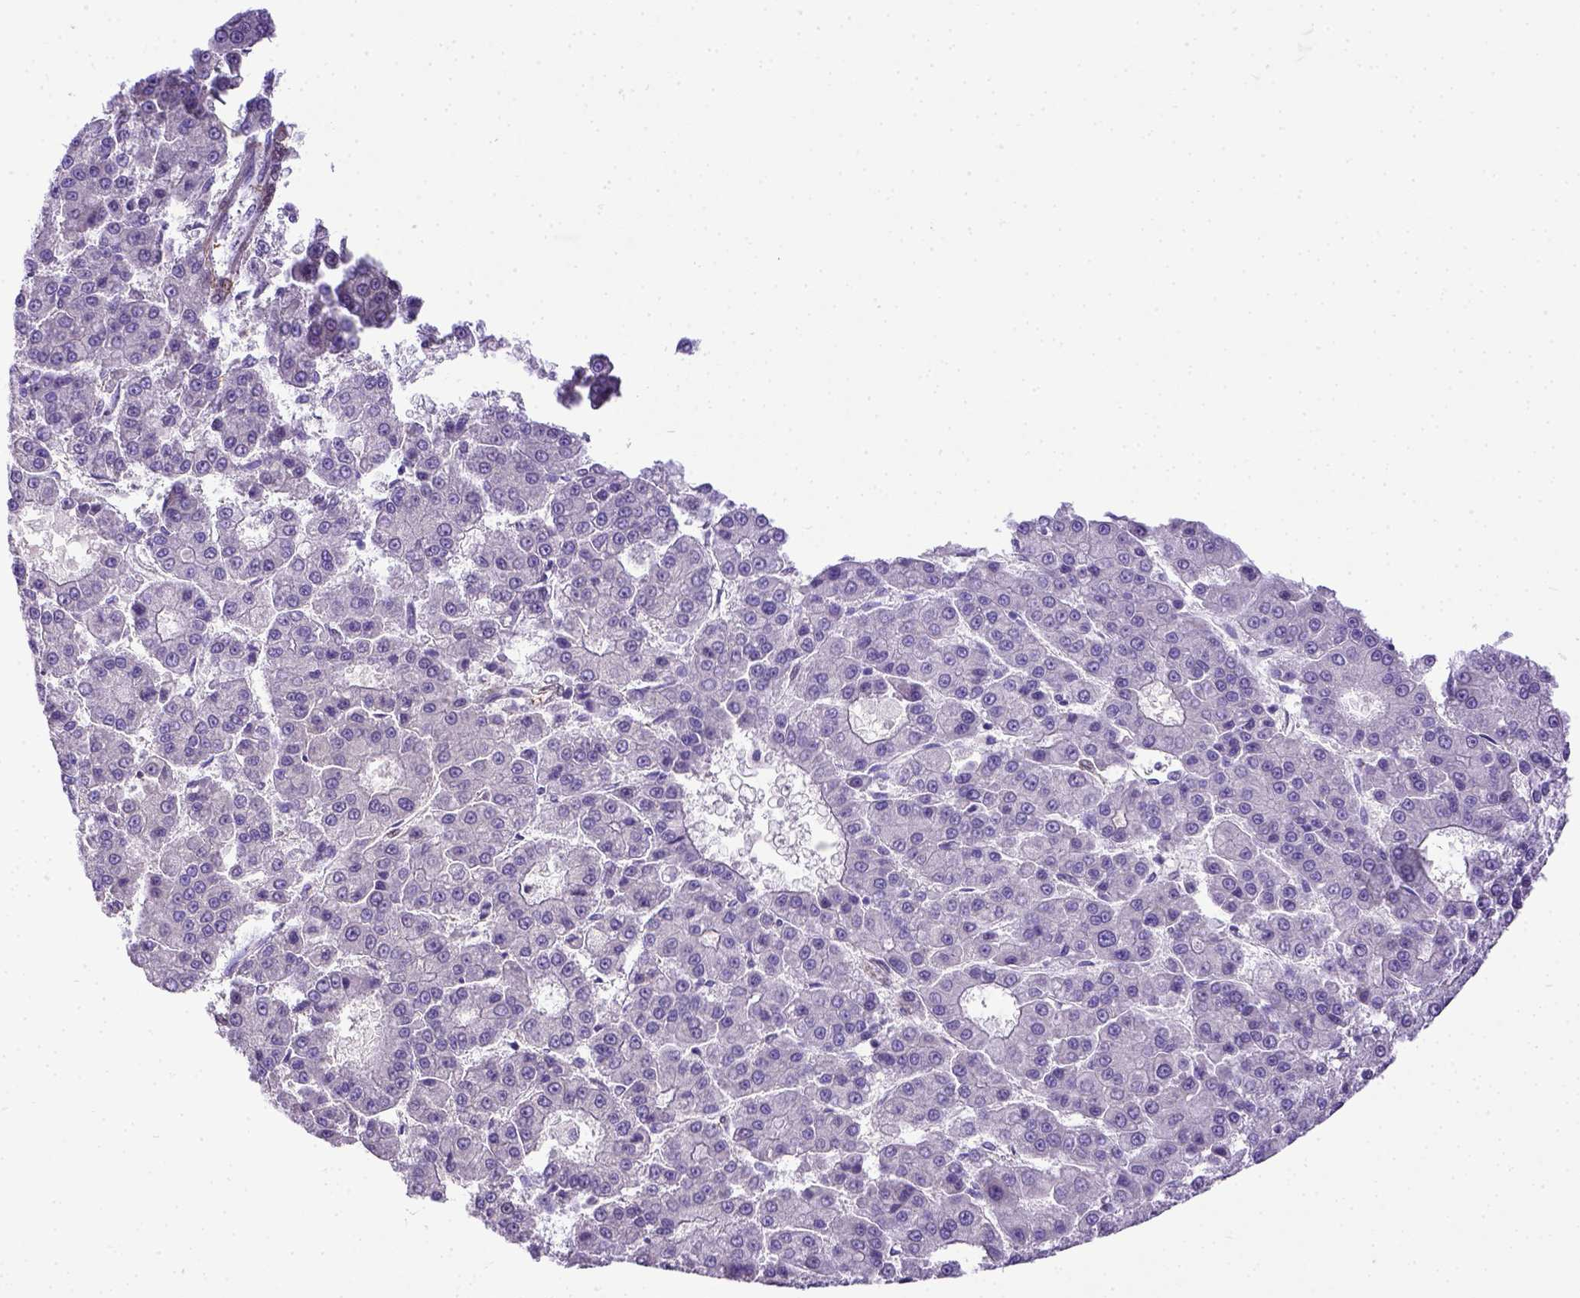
{"staining": {"intensity": "negative", "quantity": "none", "location": "none"}, "tissue": "liver cancer", "cell_type": "Tumor cells", "image_type": "cancer", "snomed": [{"axis": "morphology", "description": "Carcinoma, Hepatocellular, NOS"}, {"axis": "topography", "description": "Liver"}], "caption": "There is no significant expression in tumor cells of liver hepatocellular carcinoma. Nuclei are stained in blue.", "gene": "BTN1A1", "patient": {"sex": "male", "age": 70}}